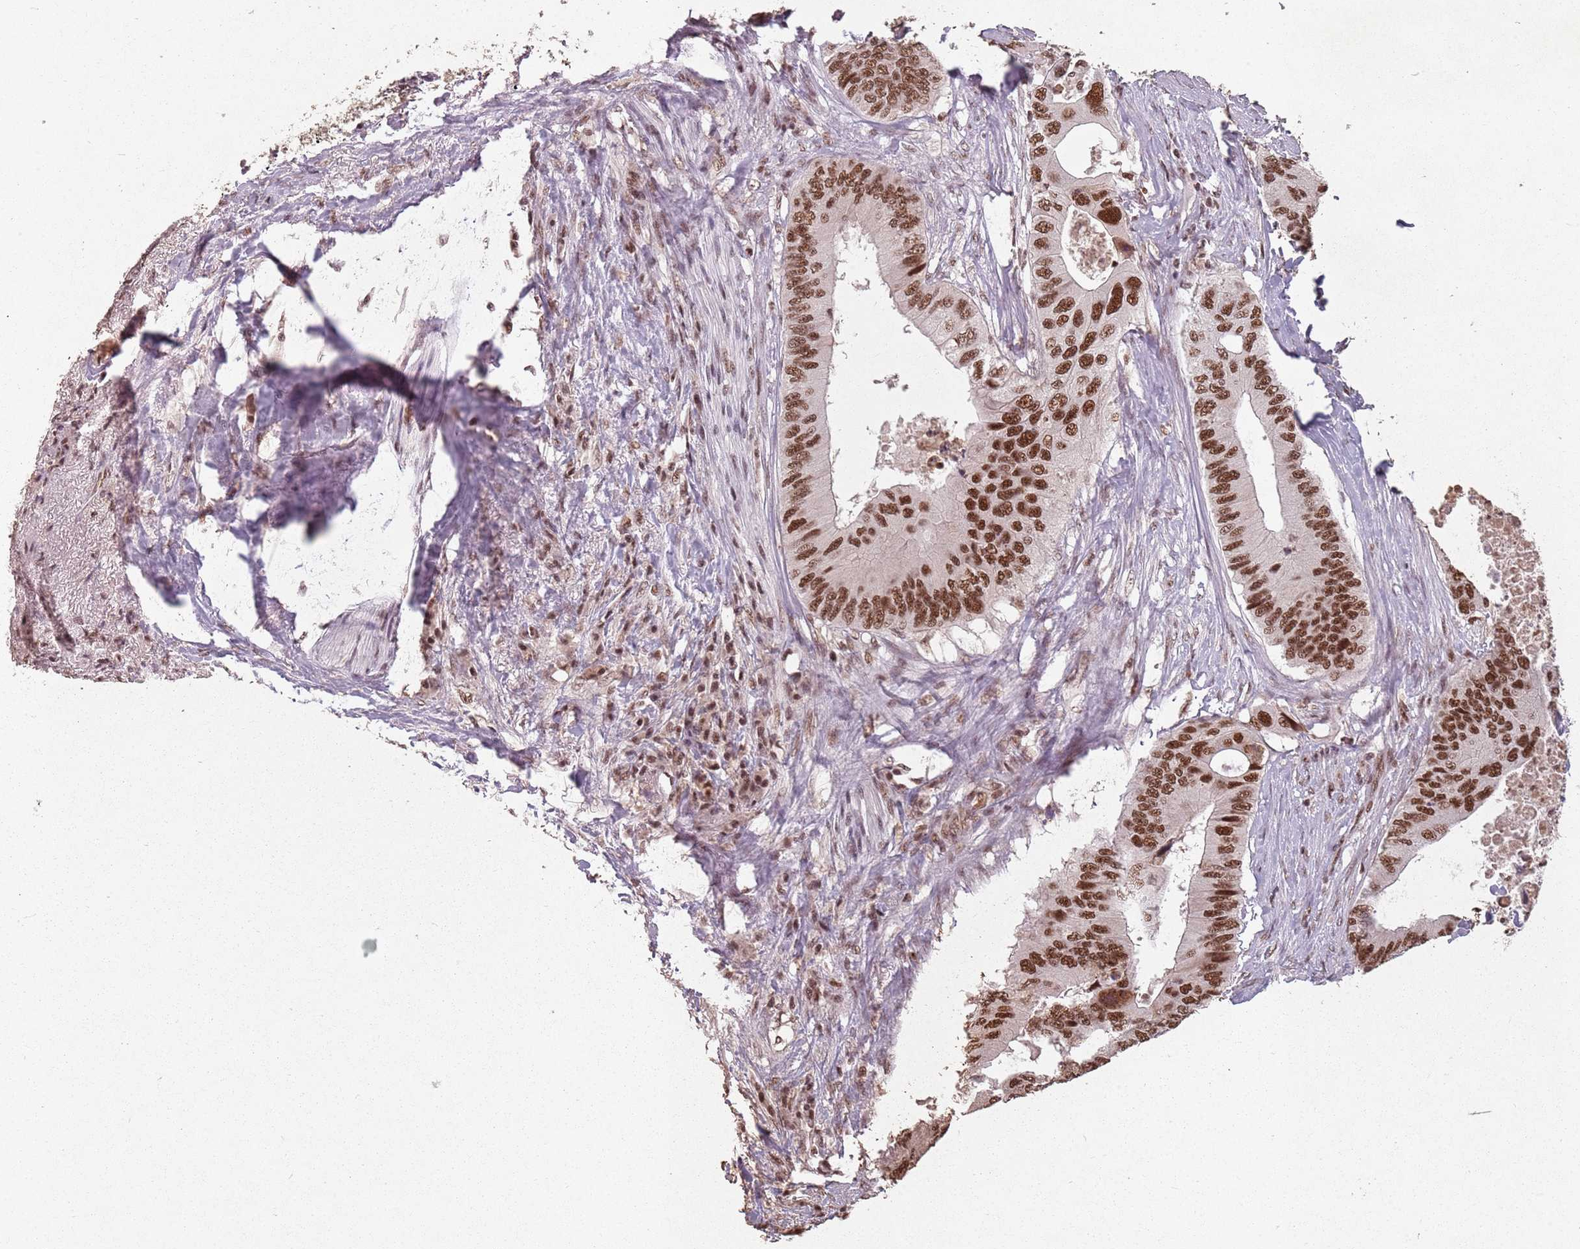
{"staining": {"intensity": "moderate", "quantity": ">75%", "location": "nuclear"}, "tissue": "colorectal cancer", "cell_type": "Tumor cells", "image_type": "cancer", "snomed": [{"axis": "morphology", "description": "Adenocarcinoma, NOS"}, {"axis": "topography", "description": "Colon"}], "caption": "This histopathology image shows IHC staining of human colorectal cancer, with medium moderate nuclear expression in about >75% of tumor cells.", "gene": "NCBP1", "patient": {"sex": "male", "age": 71}}